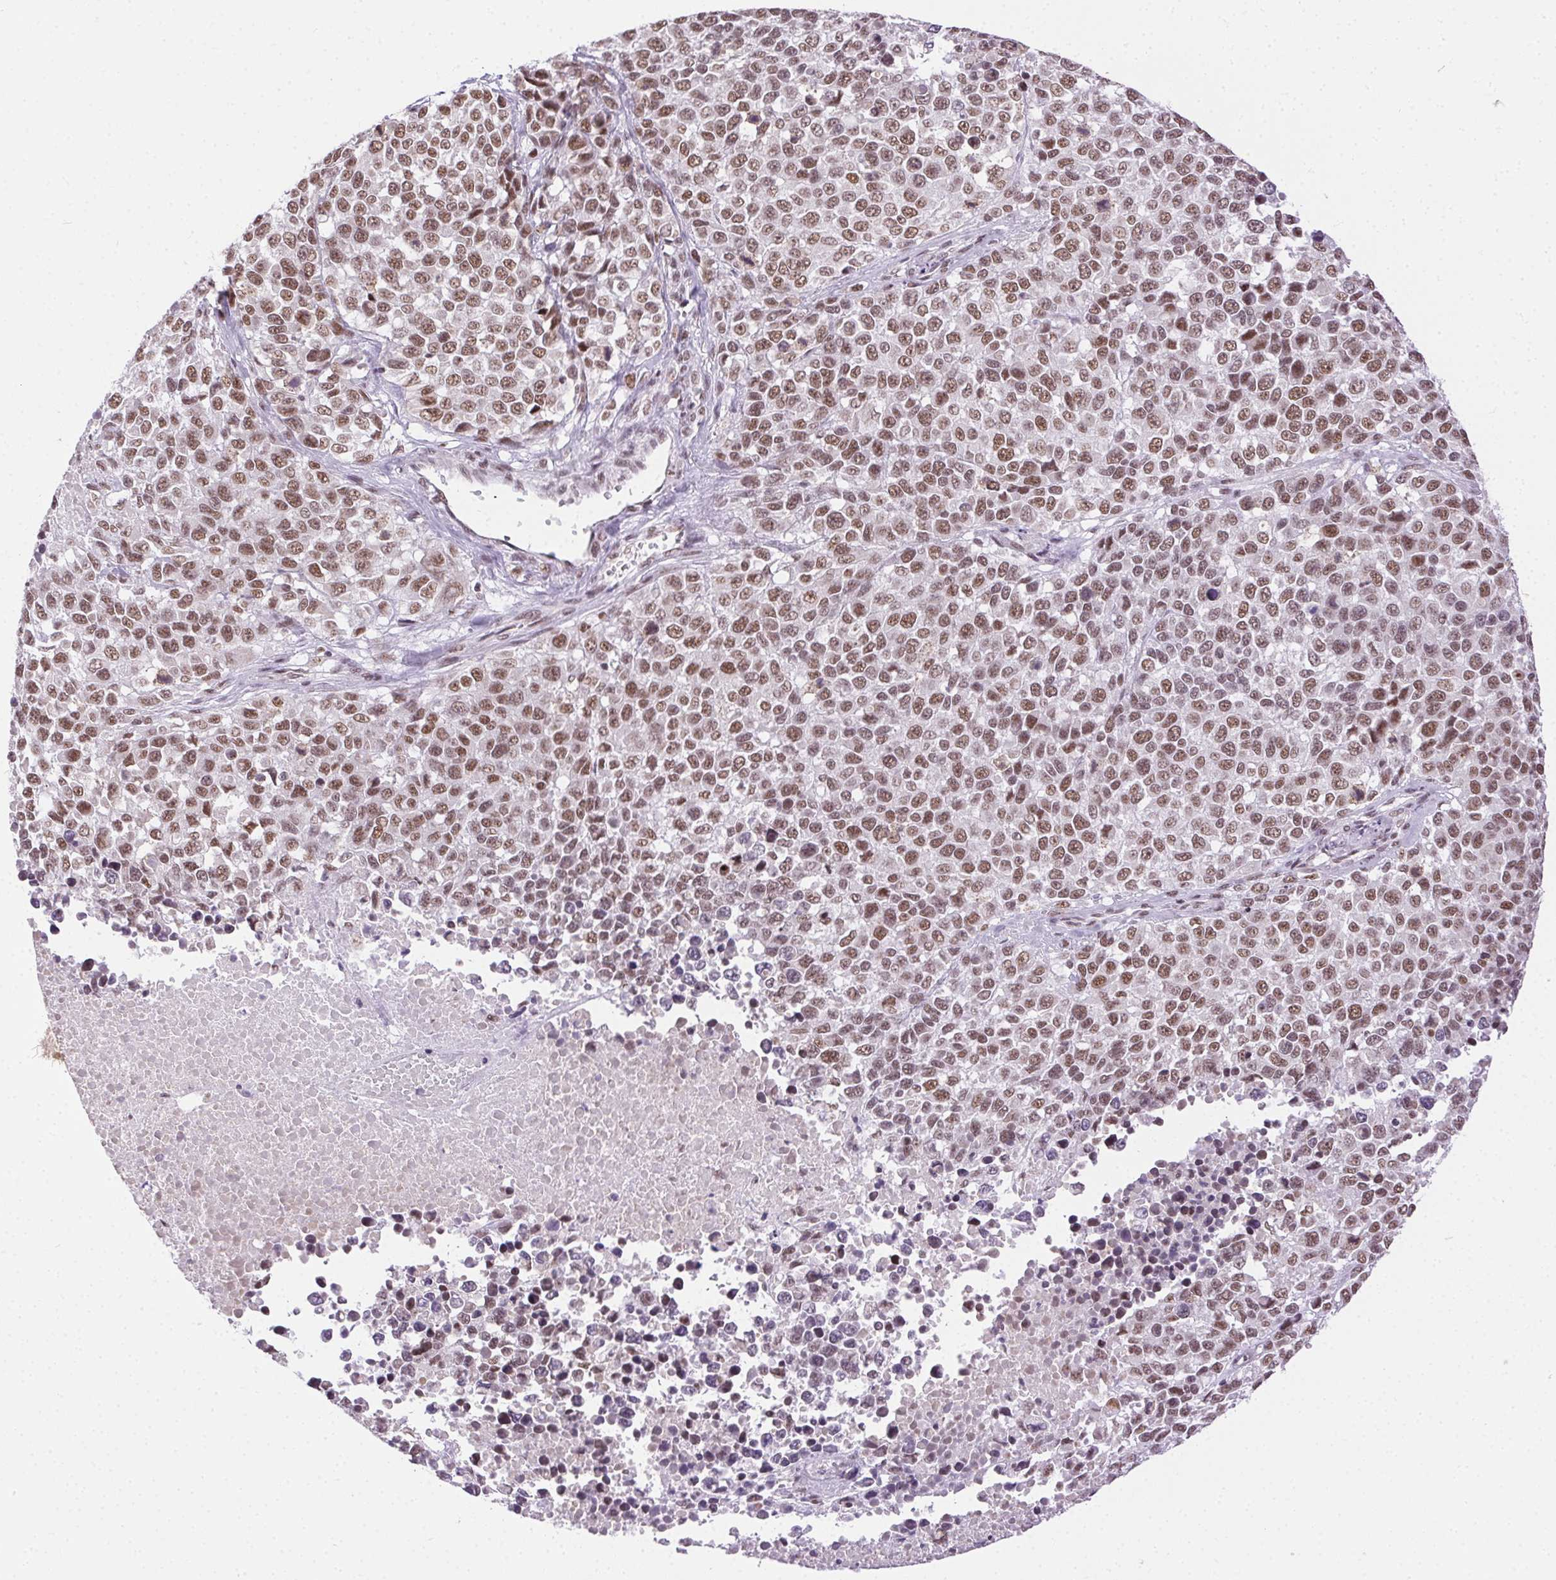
{"staining": {"intensity": "strong", "quantity": ">75%", "location": "nuclear"}, "tissue": "melanoma", "cell_type": "Tumor cells", "image_type": "cancer", "snomed": [{"axis": "morphology", "description": "Malignant melanoma, Metastatic site"}, {"axis": "topography", "description": "Skin"}], "caption": "IHC histopathology image of malignant melanoma (metastatic site) stained for a protein (brown), which displays high levels of strong nuclear positivity in about >75% of tumor cells.", "gene": "TRA2B", "patient": {"sex": "male", "age": 84}}